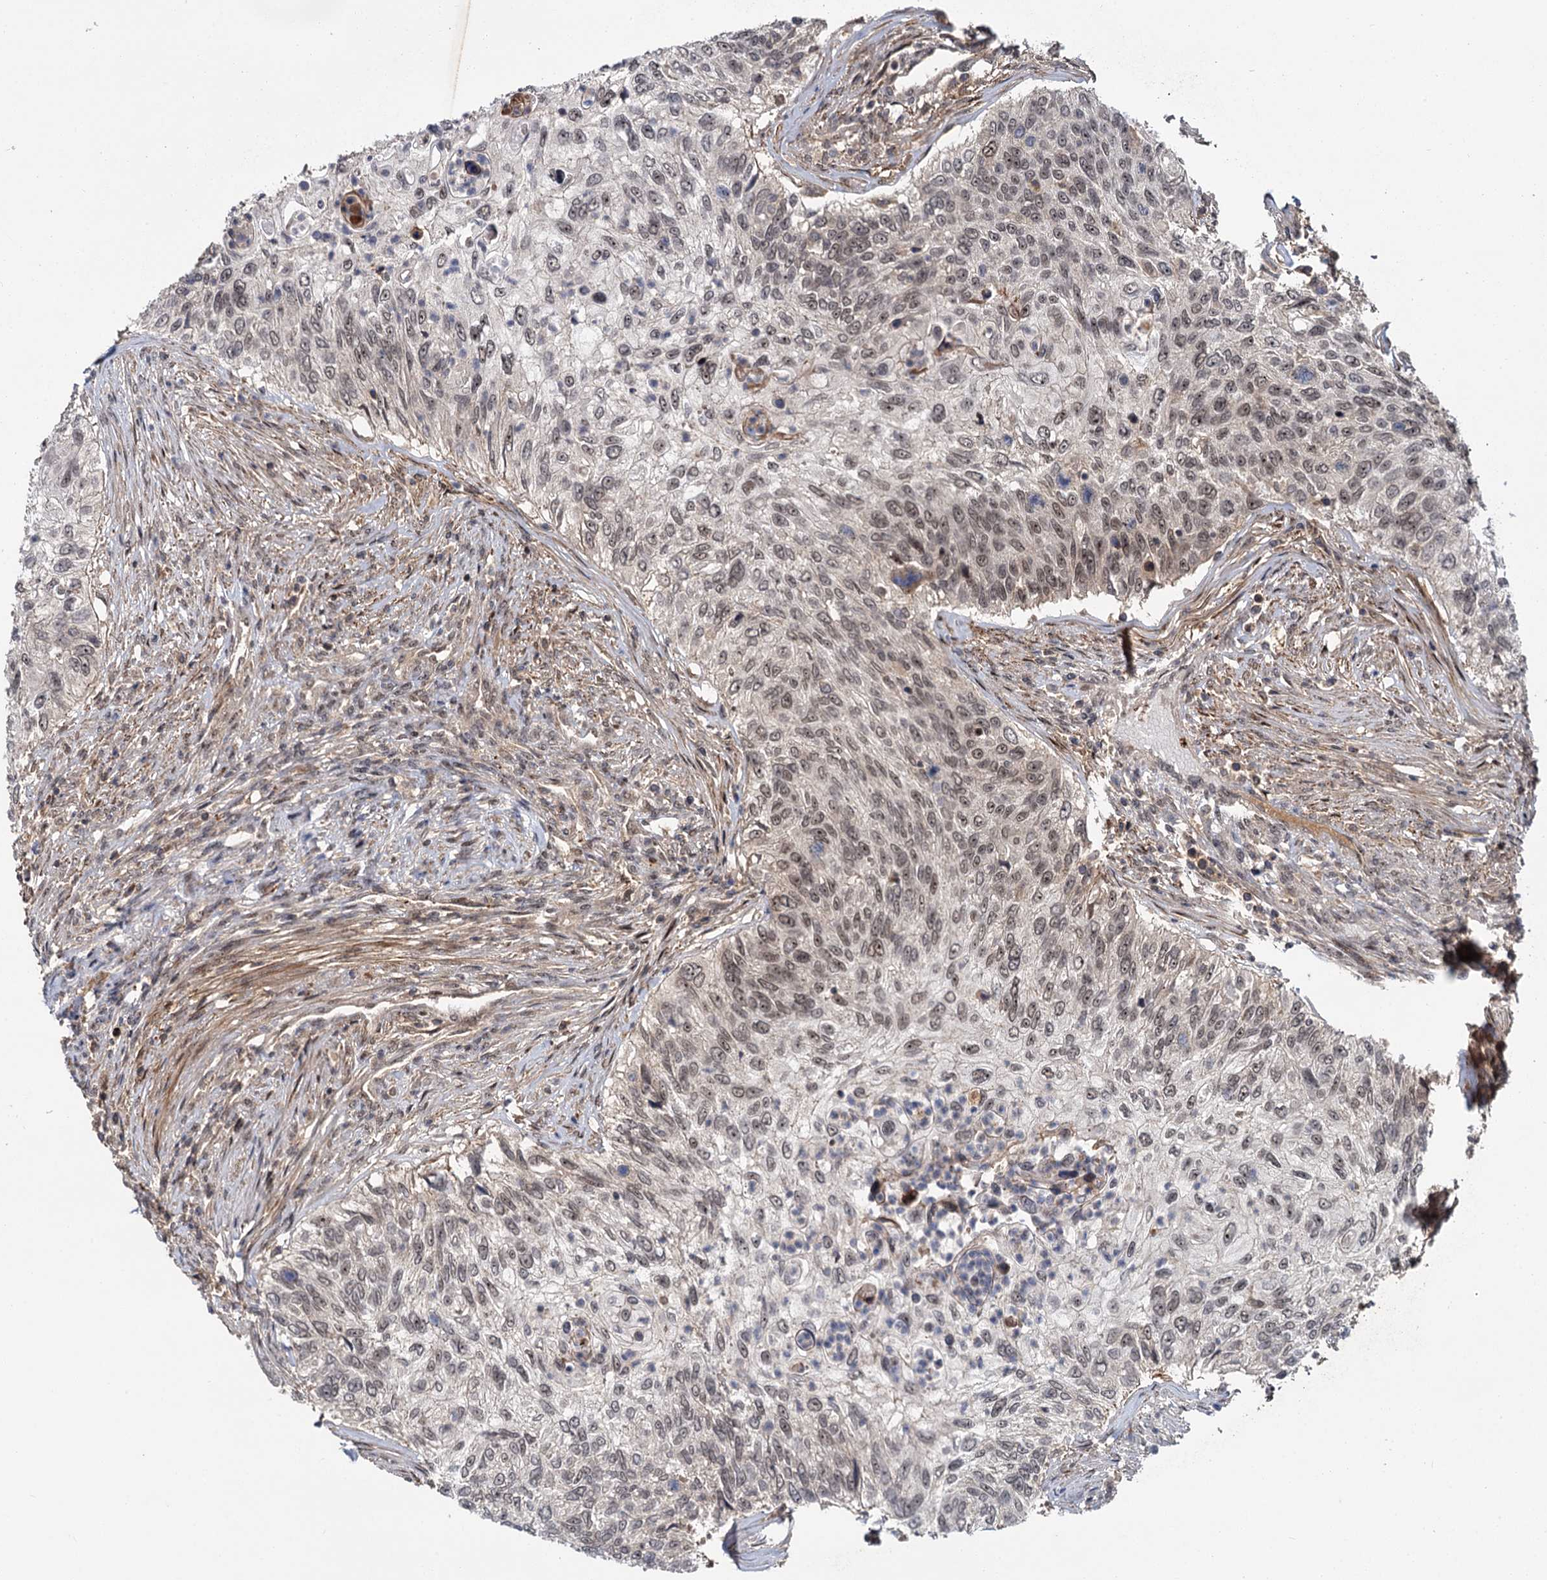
{"staining": {"intensity": "weak", "quantity": ">75%", "location": "nuclear"}, "tissue": "urothelial cancer", "cell_type": "Tumor cells", "image_type": "cancer", "snomed": [{"axis": "morphology", "description": "Urothelial carcinoma, High grade"}, {"axis": "topography", "description": "Urinary bladder"}], "caption": "DAB (3,3'-diaminobenzidine) immunohistochemical staining of urothelial carcinoma (high-grade) displays weak nuclear protein staining in about >75% of tumor cells.", "gene": "MBD6", "patient": {"sex": "female", "age": 60}}